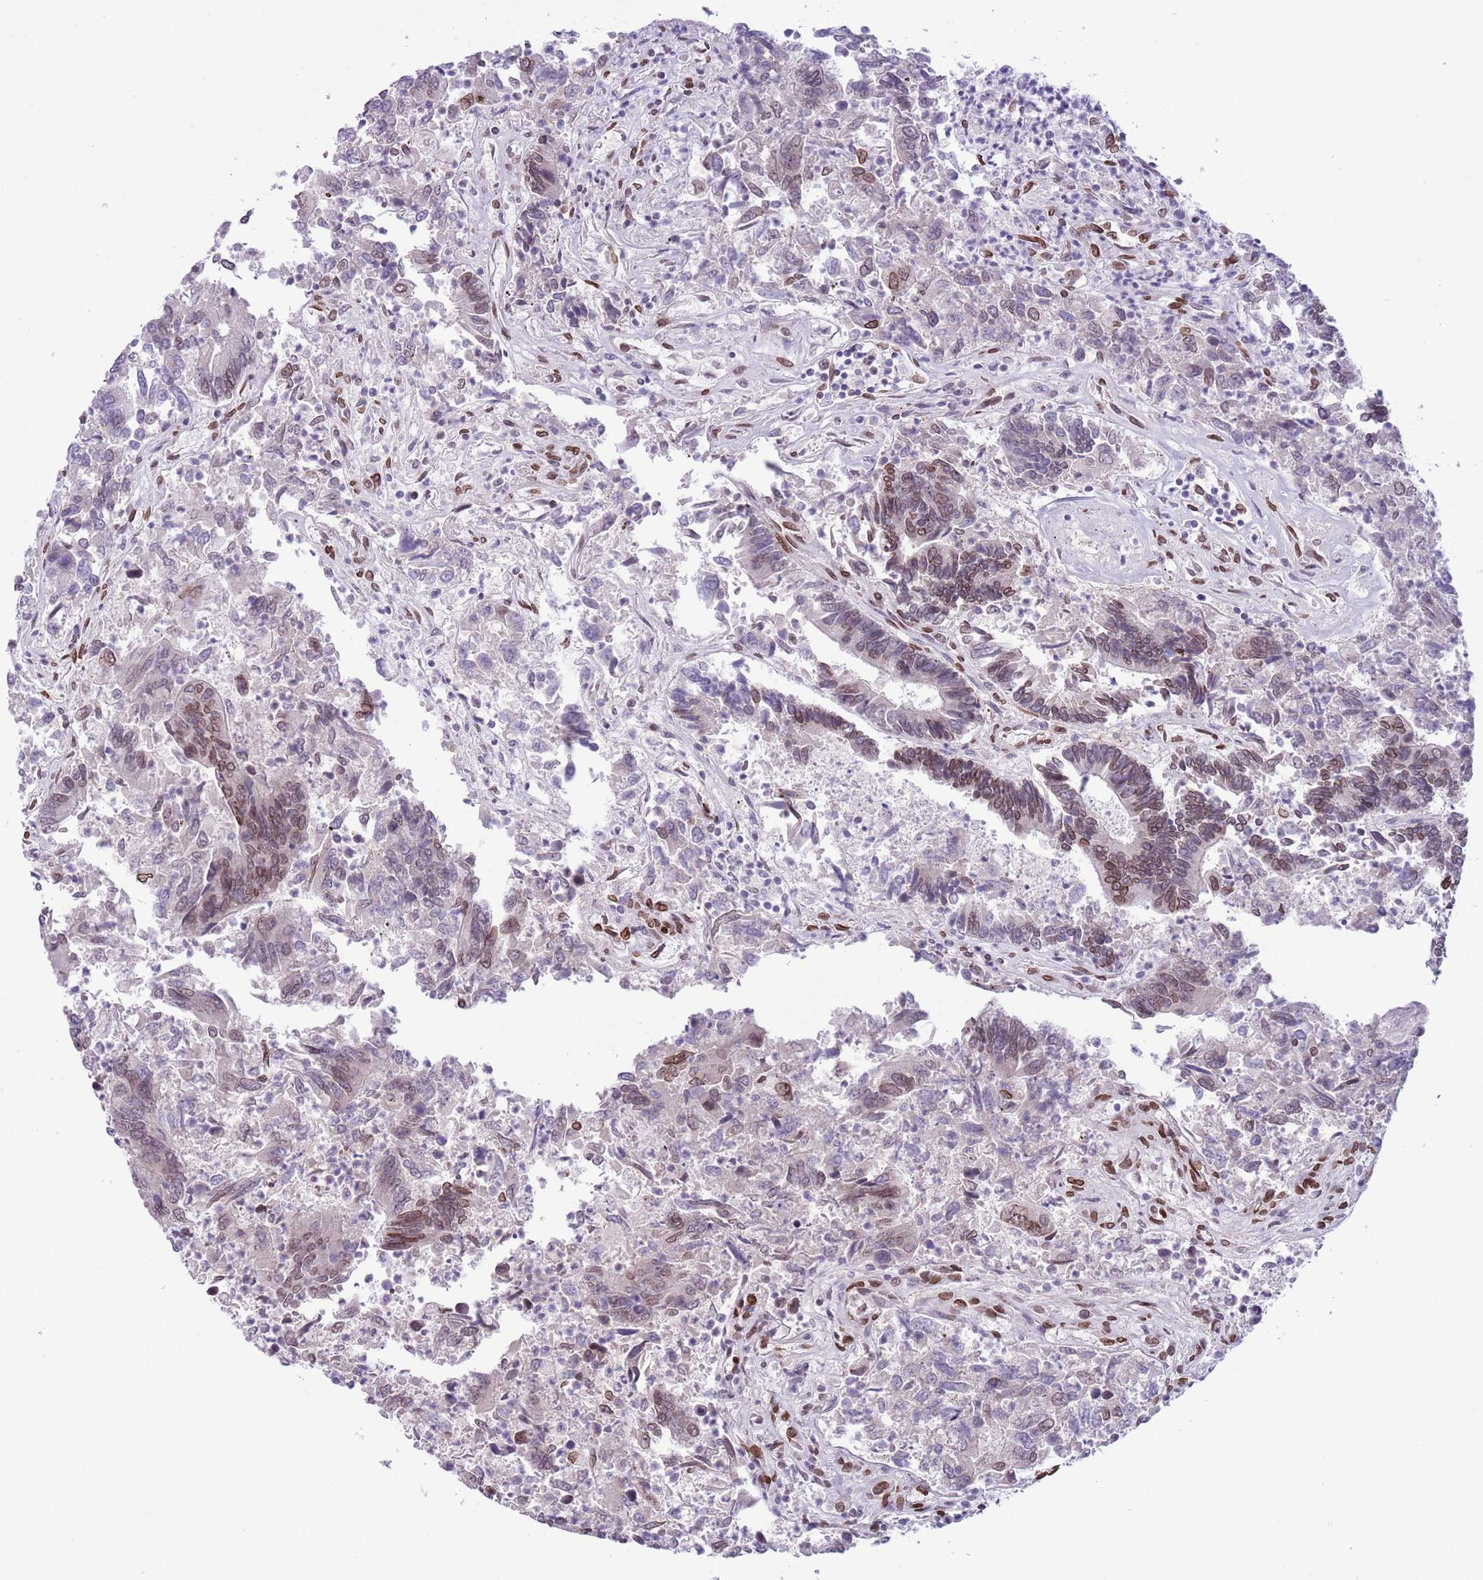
{"staining": {"intensity": "moderate", "quantity": "25%-75%", "location": "cytoplasmic/membranous,nuclear"}, "tissue": "colorectal cancer", "cell_type": "Tumor cells", "image_type": "cancer", "snomed": [{"axis": "morphology", "description": "Adenocarcinoma, NOS"}, {"axis": "topography", "description": "Colon"}], "caption": "Immunohistochemical staining of human colorectal cancer (adenocarcinoma) displays medium levels of moderate cytoplasmic/membranous and nuclear protein positivity in approximately 25%-75% of tumor cells.", "gene": "ZGLP1", "patient": {"sex": "female", "age": 67}}